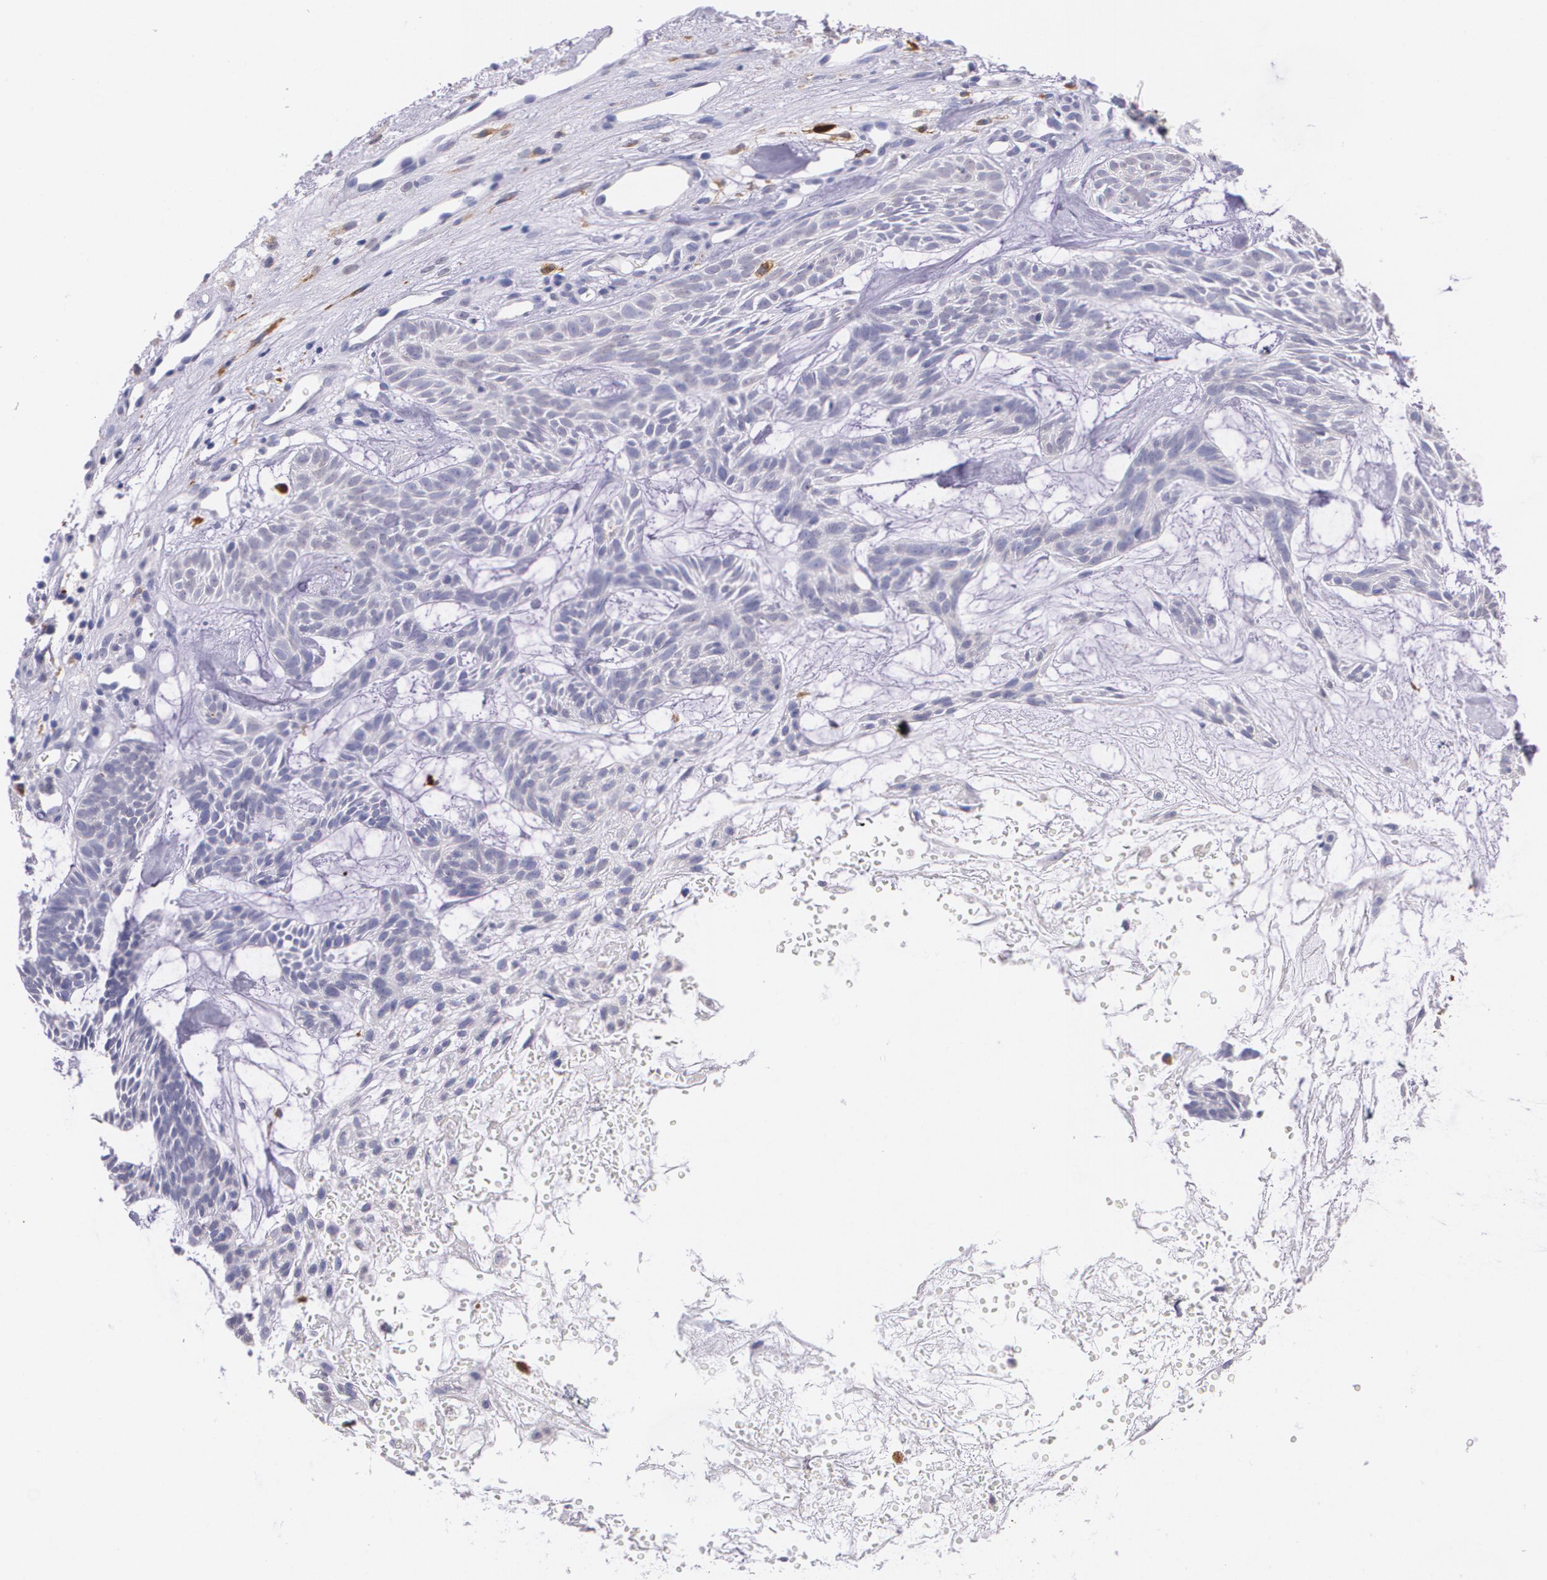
{"staining": {"intensity": "negative", "quantity": "none", "location": "none"}, "tissue": "skin cancer", "cell_type": "Tumor cells", "image_type": "cancer", "snomed": [{"axis": "morphology", "description": "Basal cell carcinoma"}, {"axis": "topography", "description": "Skin"}], "caption": "IHC micrograph of neoplastic tissue: human basal cell carcinoma (skin) stained with DAB exhibits no significant protein expression in tumor cells. (Brightfield microscopy of DAB (3,3'-diaminobenzidine) immunohistochemistry (IHC) at high magnification).", "gene": "RTN1", "patient": {"sex": "male", "age": 75}}